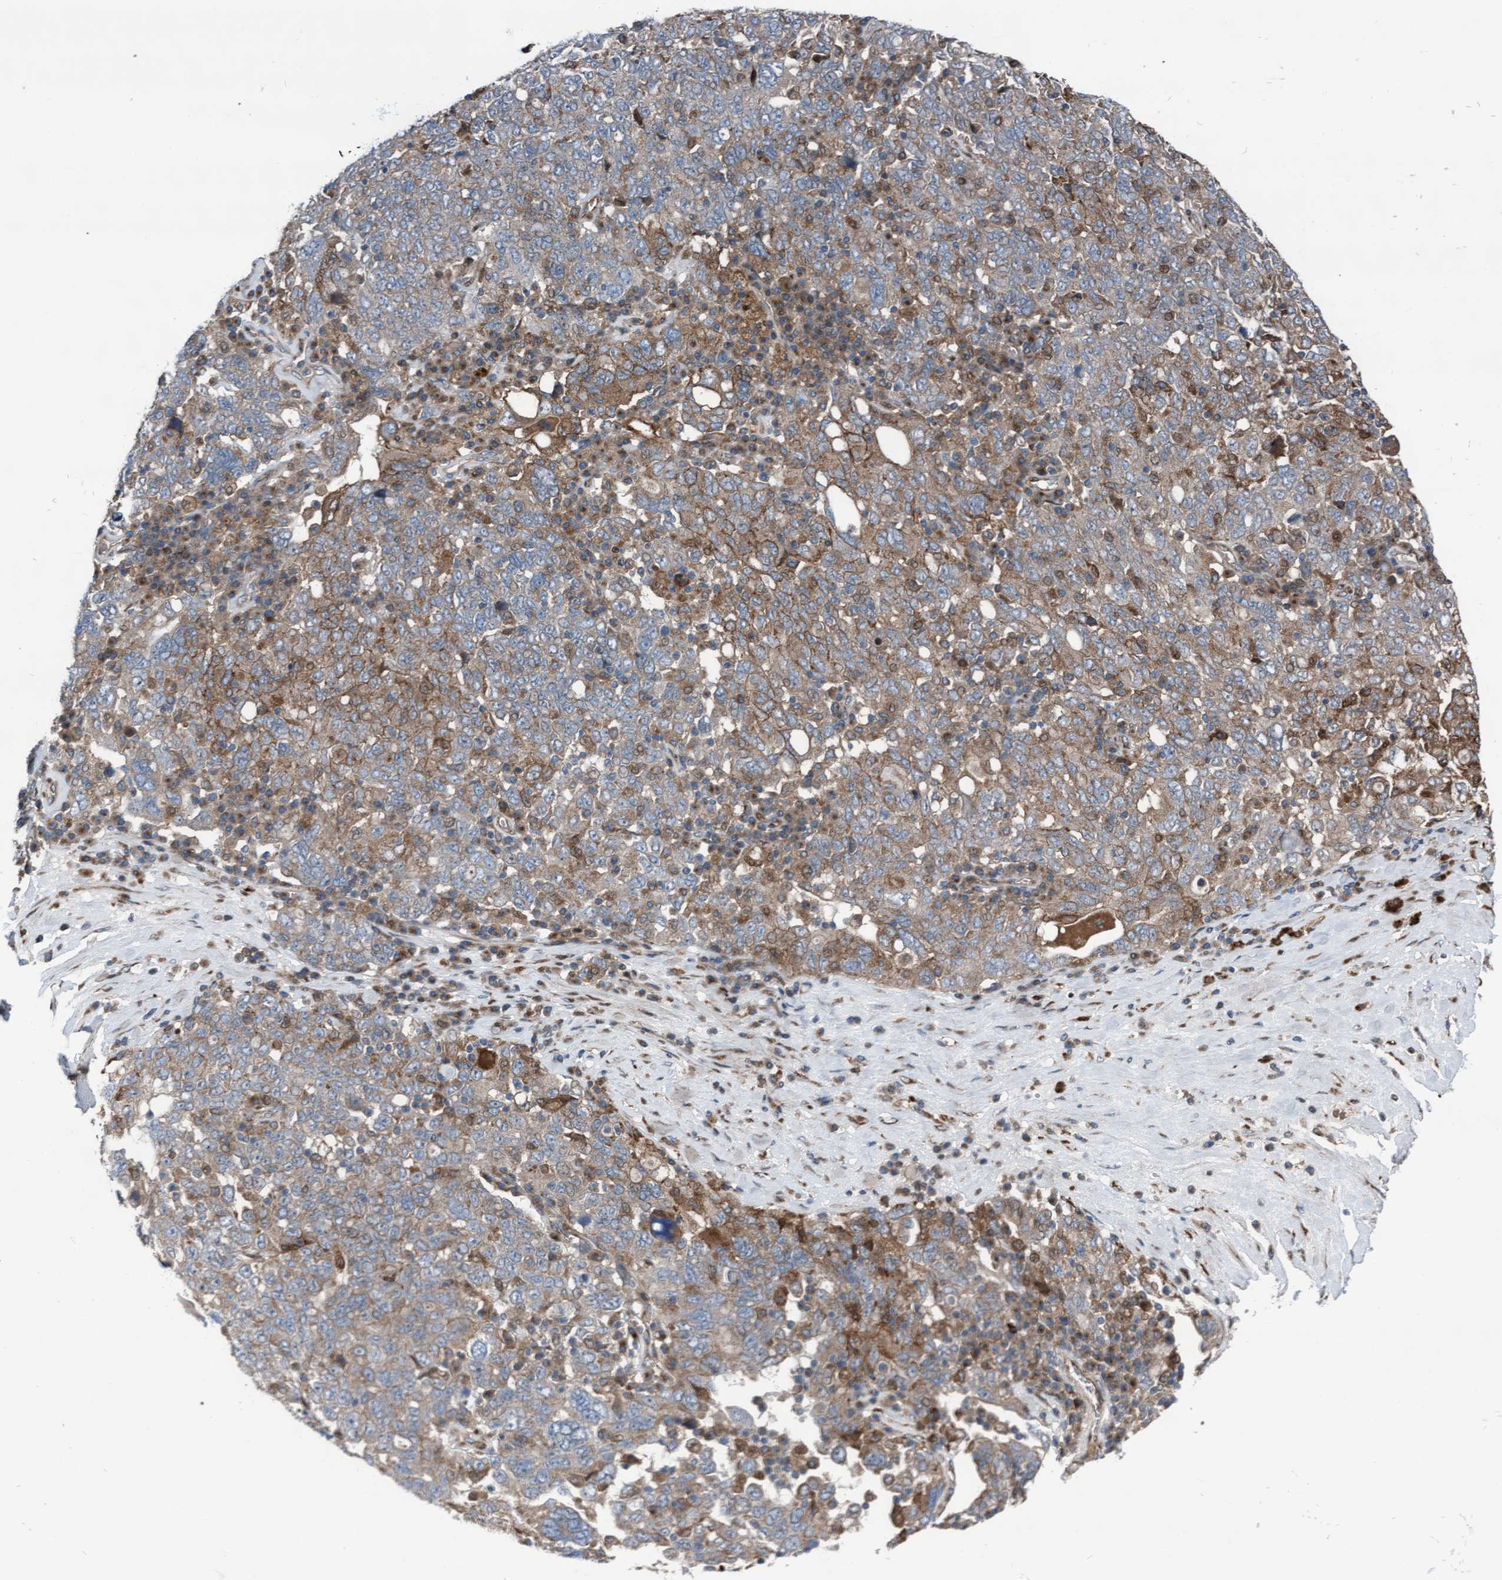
{"staining": {"intensity": "weak", "quantity": ">75%", "location": "cytoplasmic/membranous"}, "tissue": "ovarian cancer", "cell_type": "Tumor cells", "image_type": "cancer", "snomed": [{"axis": "morphology", "description": "Carcinoma, endometroid"}, {"axis": "topography", "description": "Ovary"}], "caption": "IHC micrograph of neoplastic tissue: human ovarian endometroid carcinoma stained using IHC reveals low levels of weak protein expression localized specifically in the cytoplasmic/membranous of tumor cells, appearing as a cytoplasmic/membranous brown color.", "gene": "KLHL26", "patient": {"sex": "female", "age": 62}}